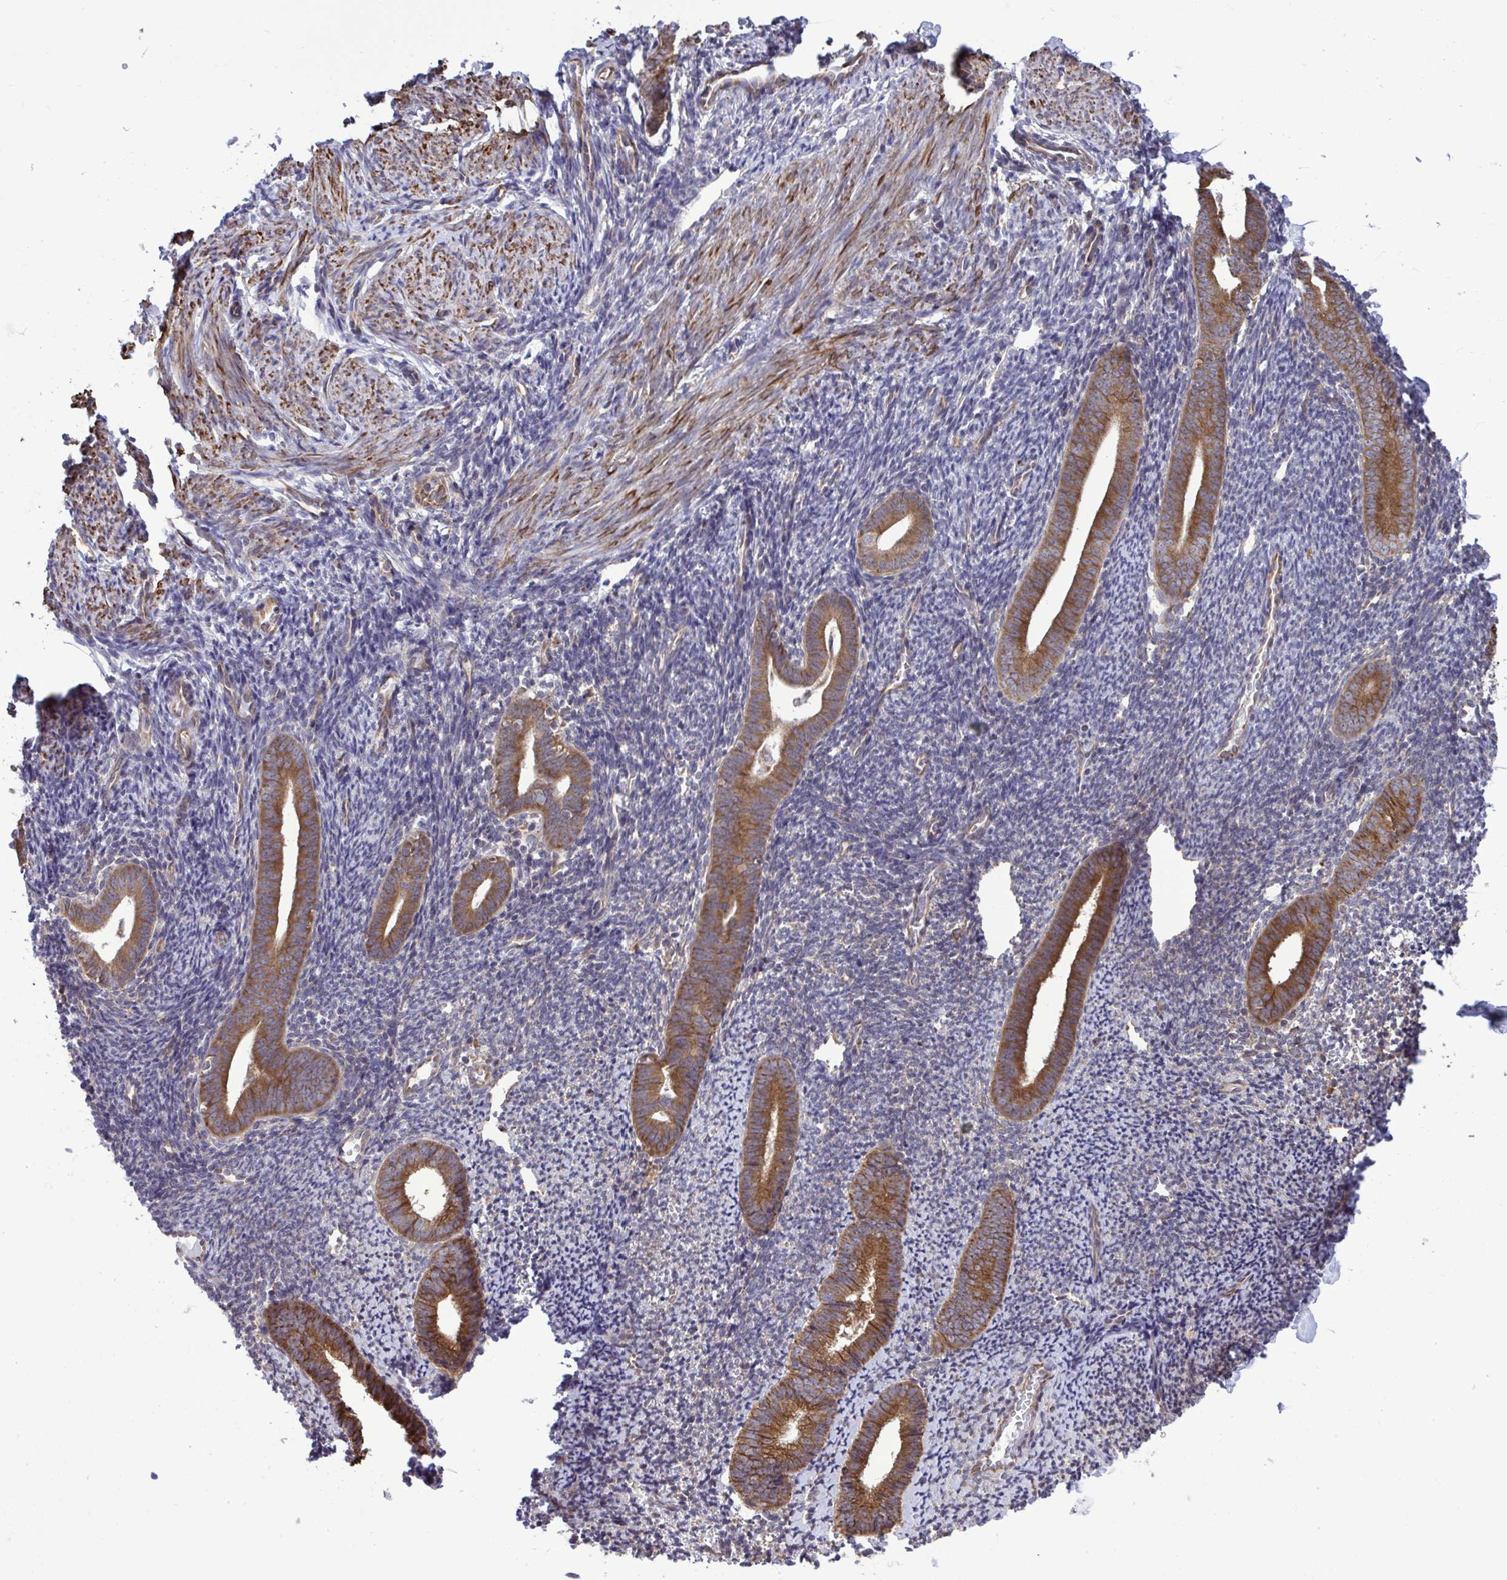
{"staining": {"intensity": "moderate", "quantity": "<25%", "location": "cytoplasmic/membranous"}, "tissue": "endometrium", "cell_type": "Cells in endometrial stroma", "image_type": "normal", "snomed": [{"axis": "morphology", "description": "Normal tissue, NOS"}, {"axis": "topography", "description": "Endometrium"}], "caption": "This image demonstrates benign endometrium stained with IHC to label a protein in brown. The cytoplasmic/membranous of cells in endometrial stroma show moderate positivity for the protein. Nuclei are counter-stained blue.", "gene": "RPS15", "patient": {"sex": "female", "age": 39}}